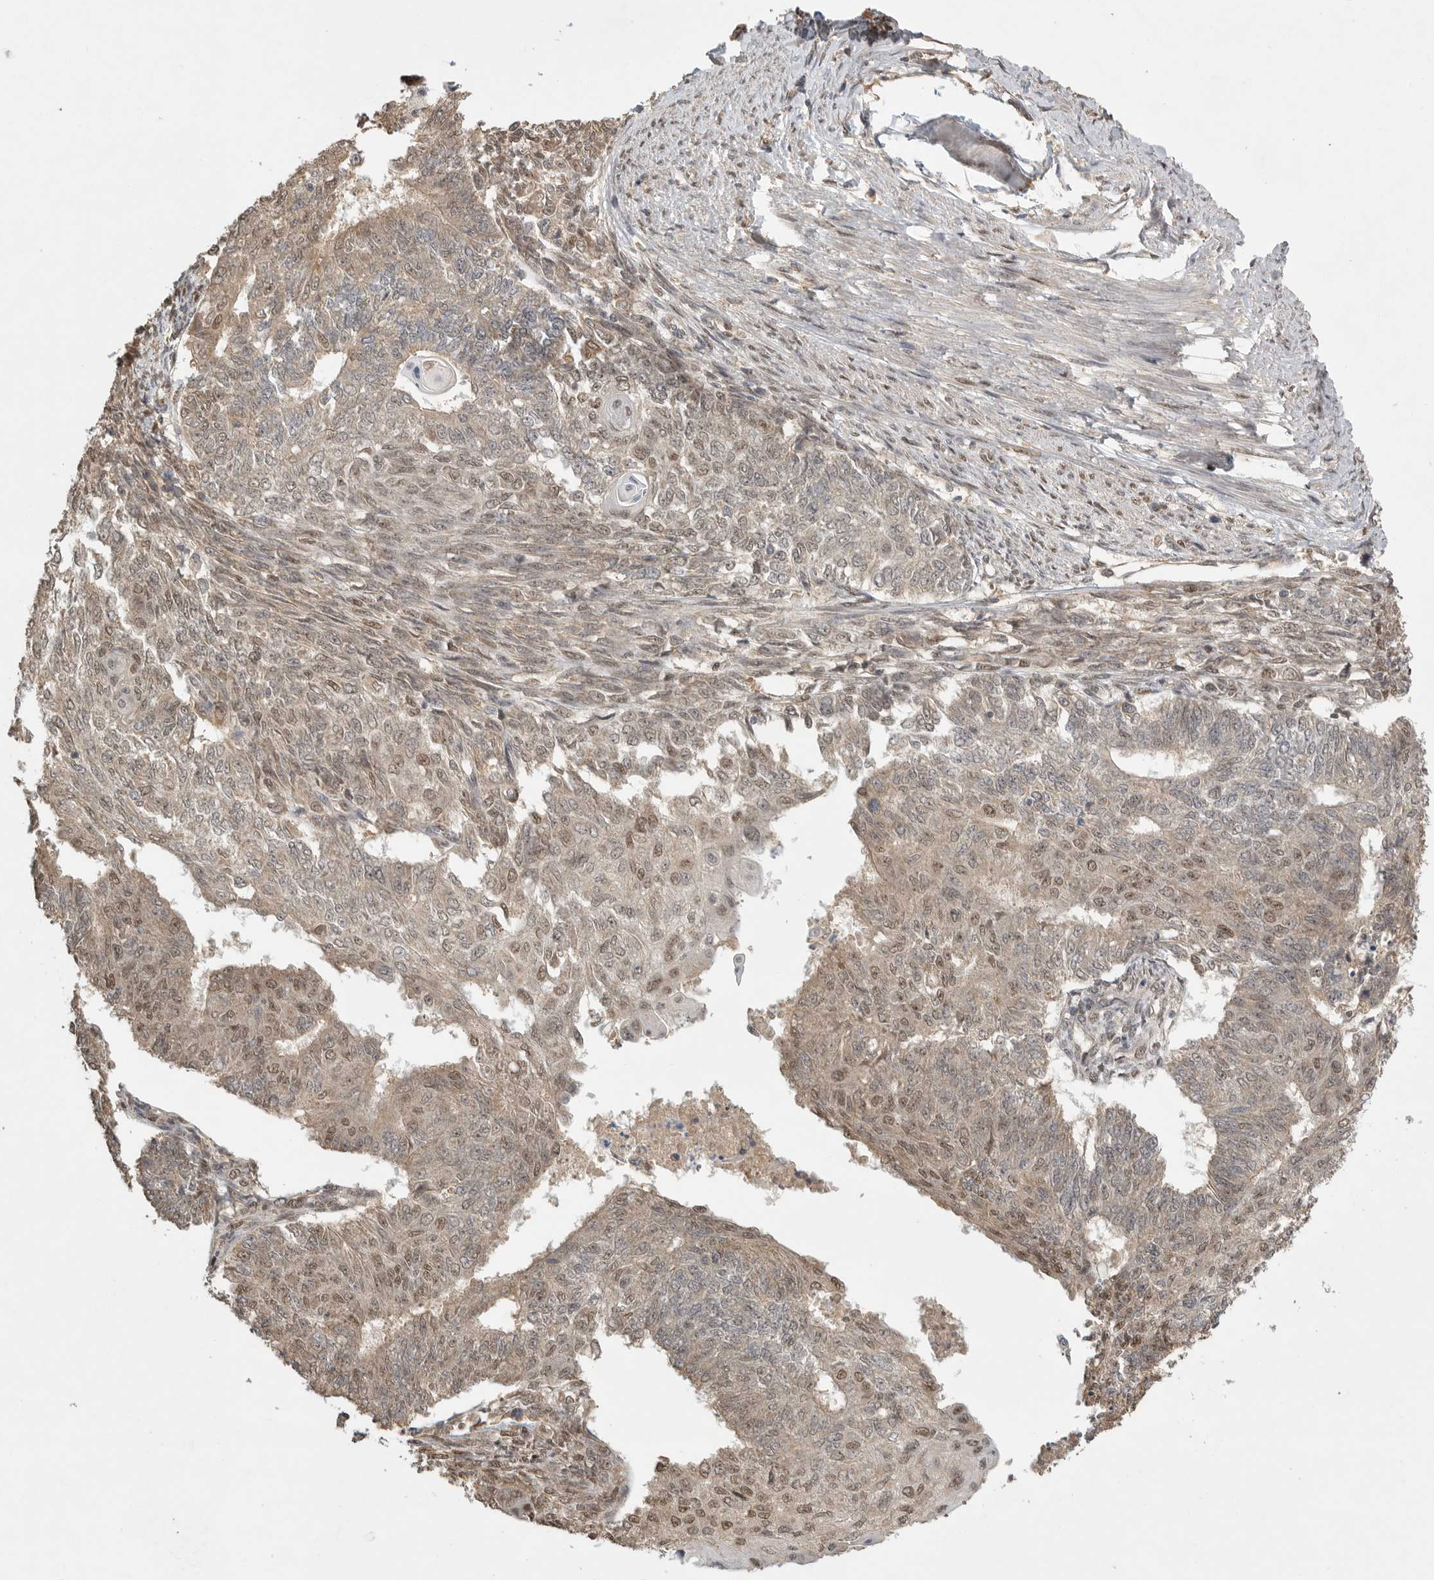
{"staining": {"intensity": "moderate", "quantity": "25%-75%", "location": "cytoplasmic/membranous,nuclear"}, "tissue": "endometrial cancer", "cell_type": "Tumor cells", "image_type": "cancer", "snomed": [{"axis": "morphology", "description": "Adenocarcinoma, NOS"}, {"axis": "topography", "description": "Endometrium"}], "caption": "The histopathology image displays staining of endometrial cancer, revealing moderate cytoplasmic/membranous and nuclear protein staining (brown color) within tumor cells.", "gene": "DFFA", "patient": {"sex": "female", "age": 32}}